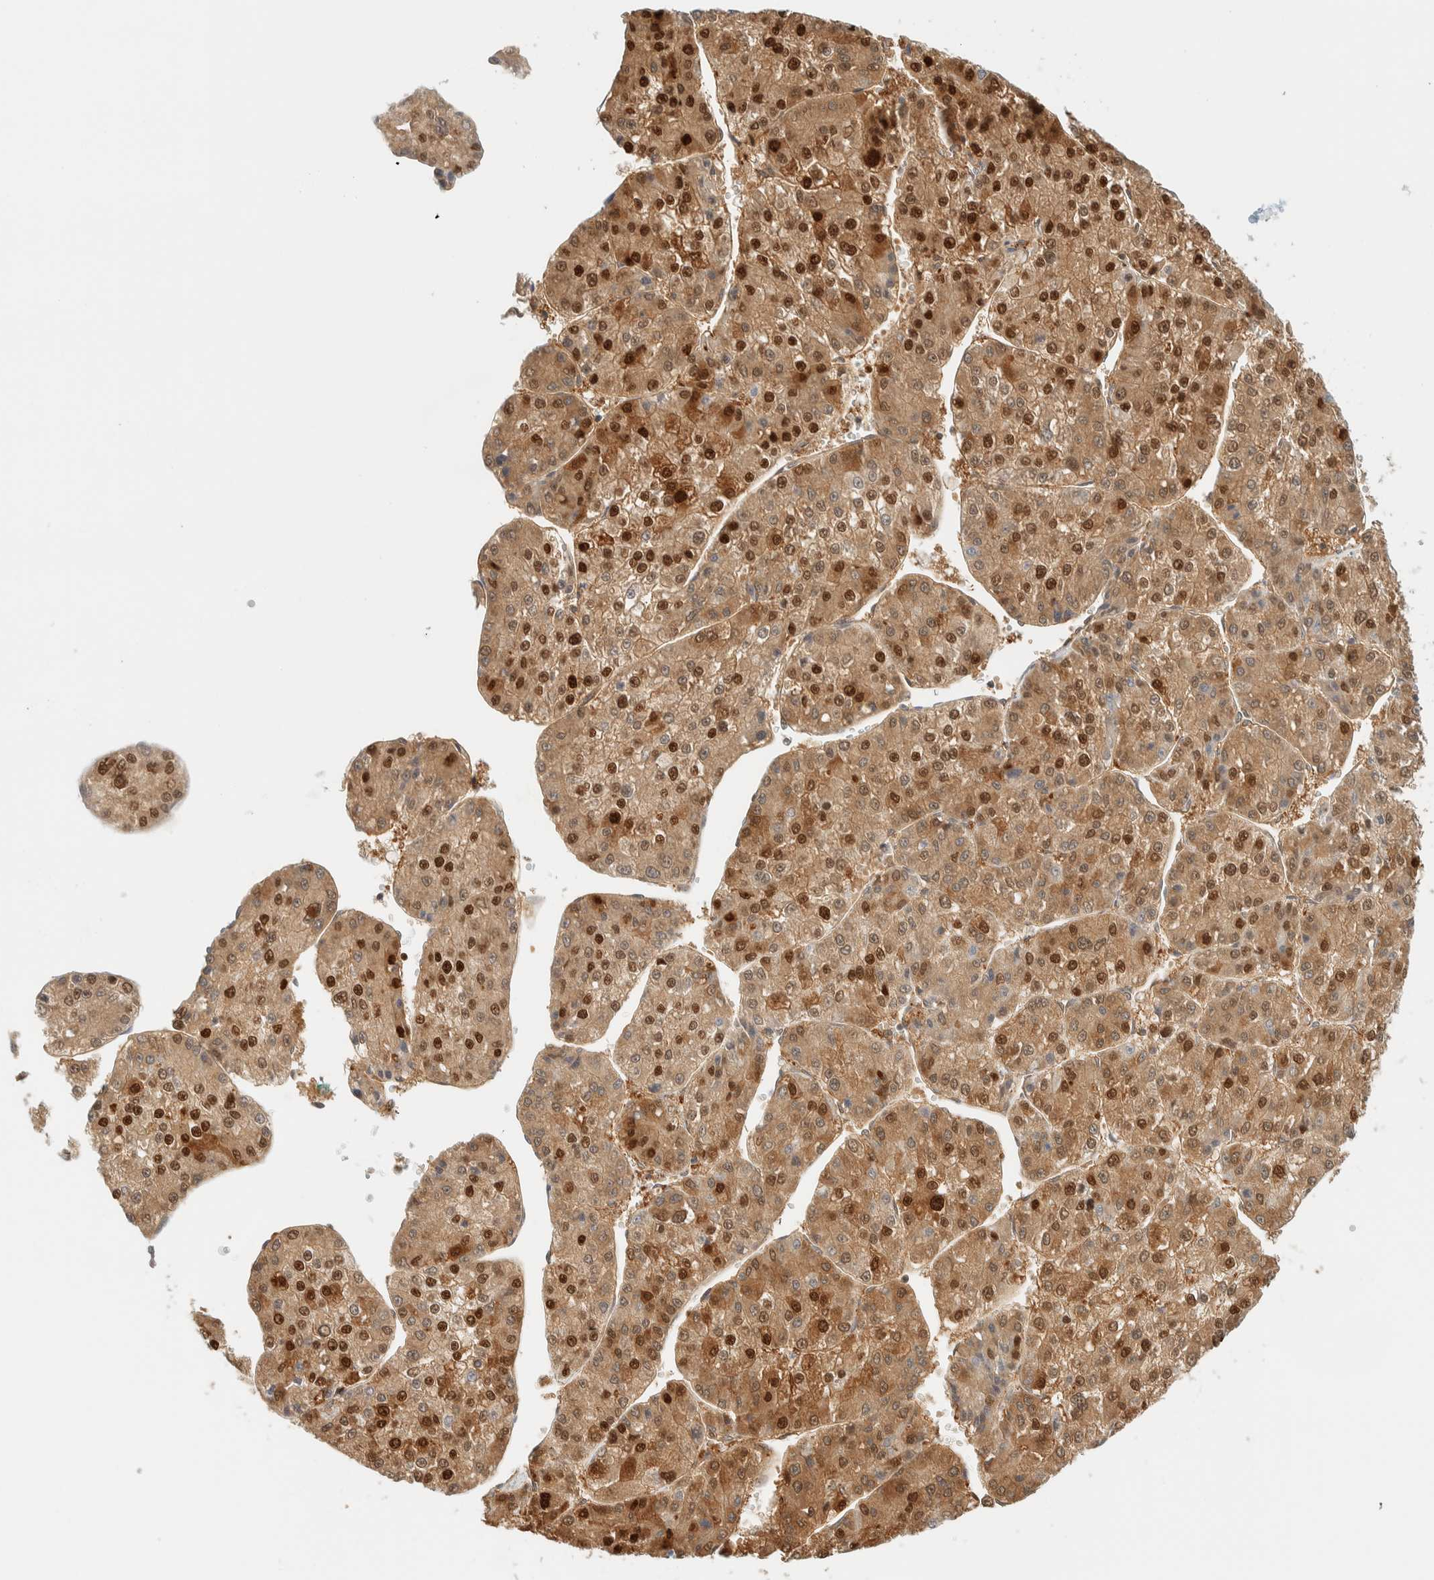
{"staining": {"intensity": "strong", "quantity": ">75%", "location": "cytoplasmic/membranous,nuclear"}, "tissue": "liver cancer", "cell_type": "Tumor cells", "image_type": "cancer", "snomed": [{"axis": "morphology", "description": "Carcinoma, Hepatocellular, NOS"}, {"axis": "topography", "description": "Liver"}], "caption": "A brown stain shows strong cytoplasmic/membranous and nuclear positivity of a protein in human liver cancer (hepatocellular carcinoma) tumor cells.", "gene": "ZBTB37", "patient": {"sex": "female", "age": 73}}